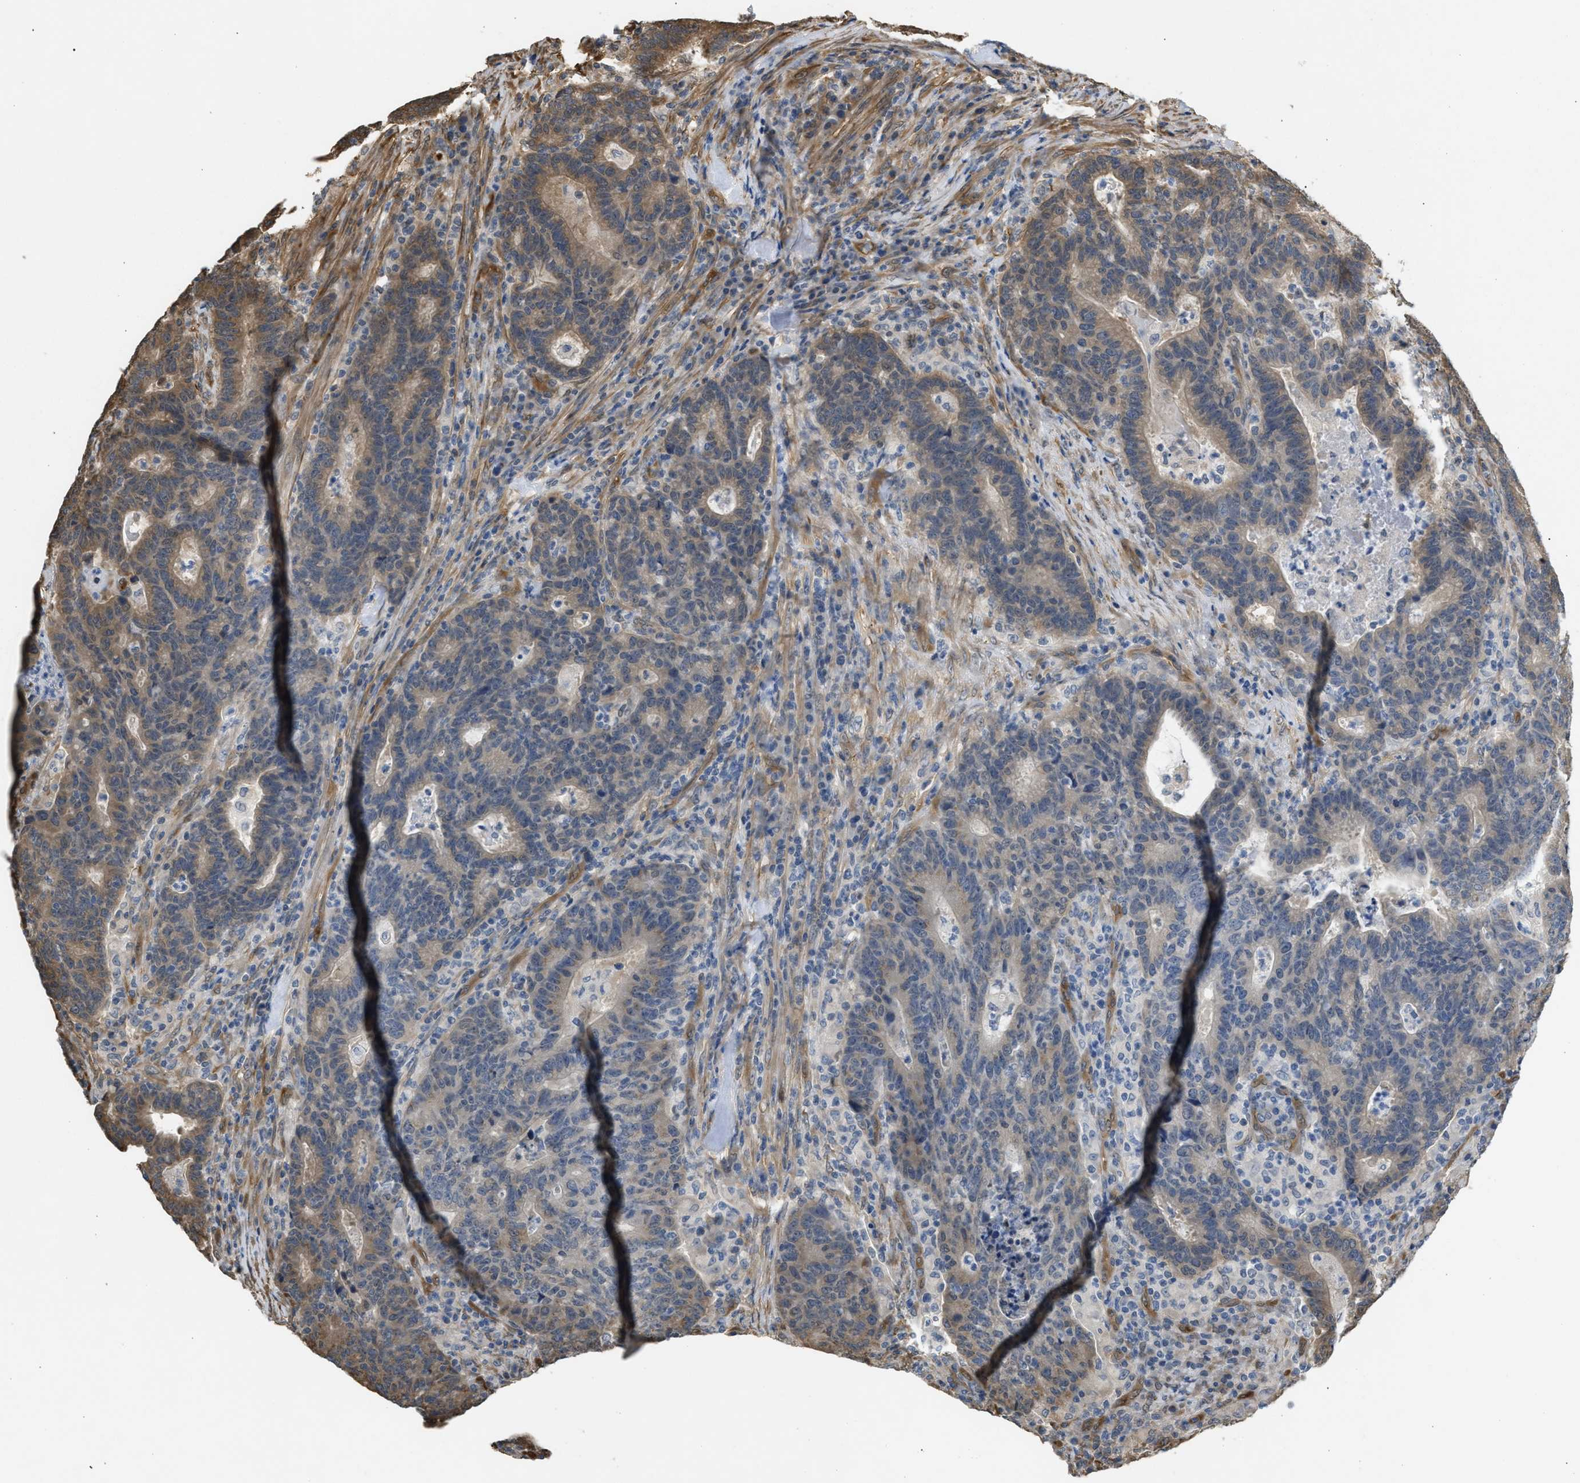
{"staining": {"intensity": "weak", "quantity": "25%-75%", "location": "cytoplasmic/membranous"}, "tissue": "colorectal cancer", "cell_type": "Tumor cells", "image_type": "cancer", "snomed": [{"axis": "morphology", "description": "Adenocarcinoma, NOS"}, {"axis": "topography", "description": "Colon"}], "caption": "This histopathology image displays immunohistochemistry staining of human adenocarcinoma (colorectal), with low weak cytoplasmic/membranous expression in approximately 25%-75% of tumor cells.", "gene": "BAG3", "patient": {"sex": "female", "age": 75}}